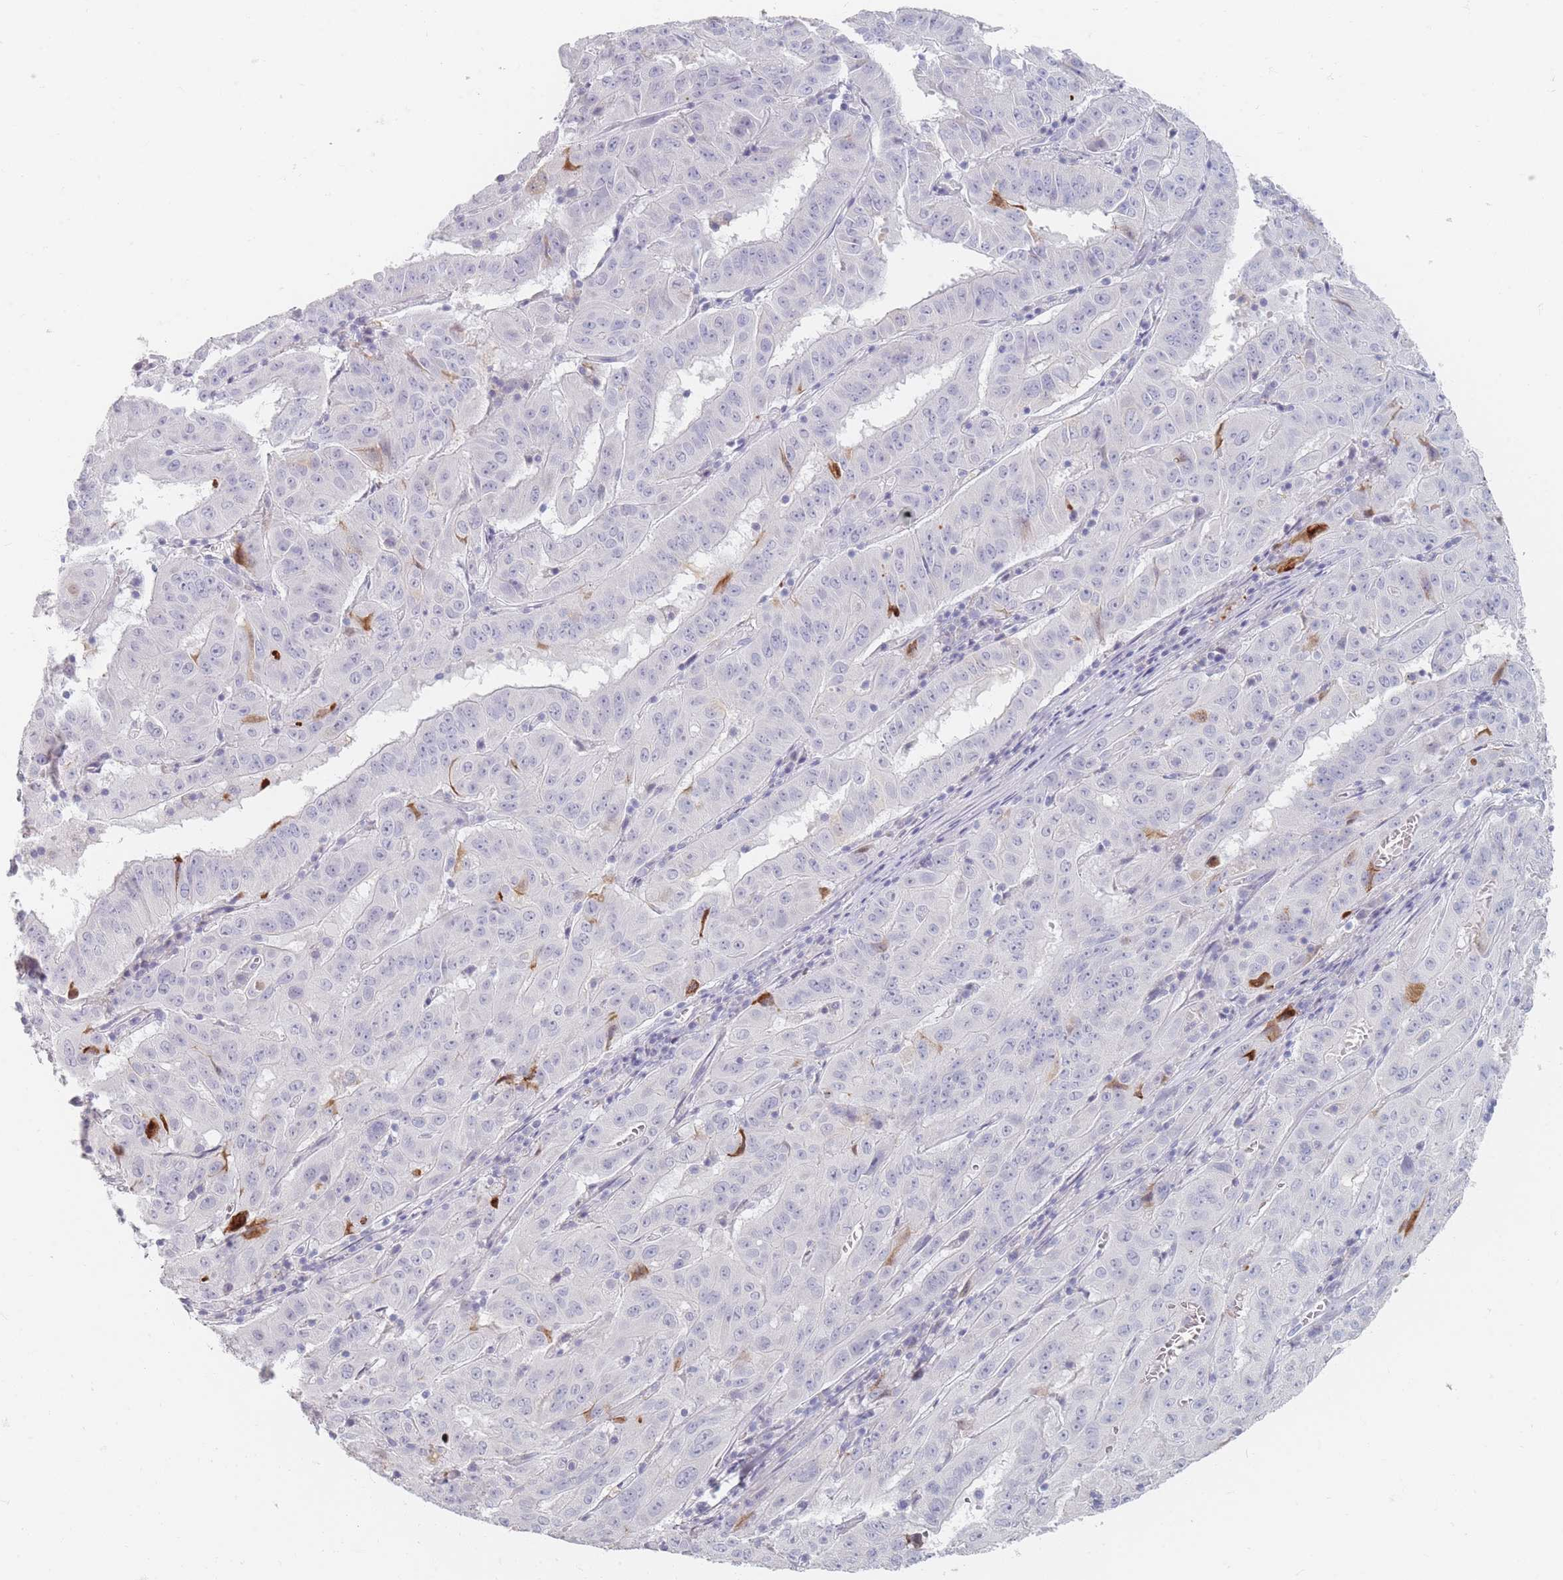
{"staining": {"intensity": "negative", "quantity": "none", "location": "none"}, "tissue": "pancreatic cancer", "cell_type": "Tumor cells", "image_type": "cancer", "snomed": [{"axis": "morphology", "description": "Adenocarcinoma, NOS"}, {"axis": "topography", "description": "Pancreas"}], "caption": "Protein analysis of adenocarcinoma (pancreatic) demonstrates no significant expression in tumor cells.", "gene": "HELZ2", "patient": {"sex": "male", "age": 63}}